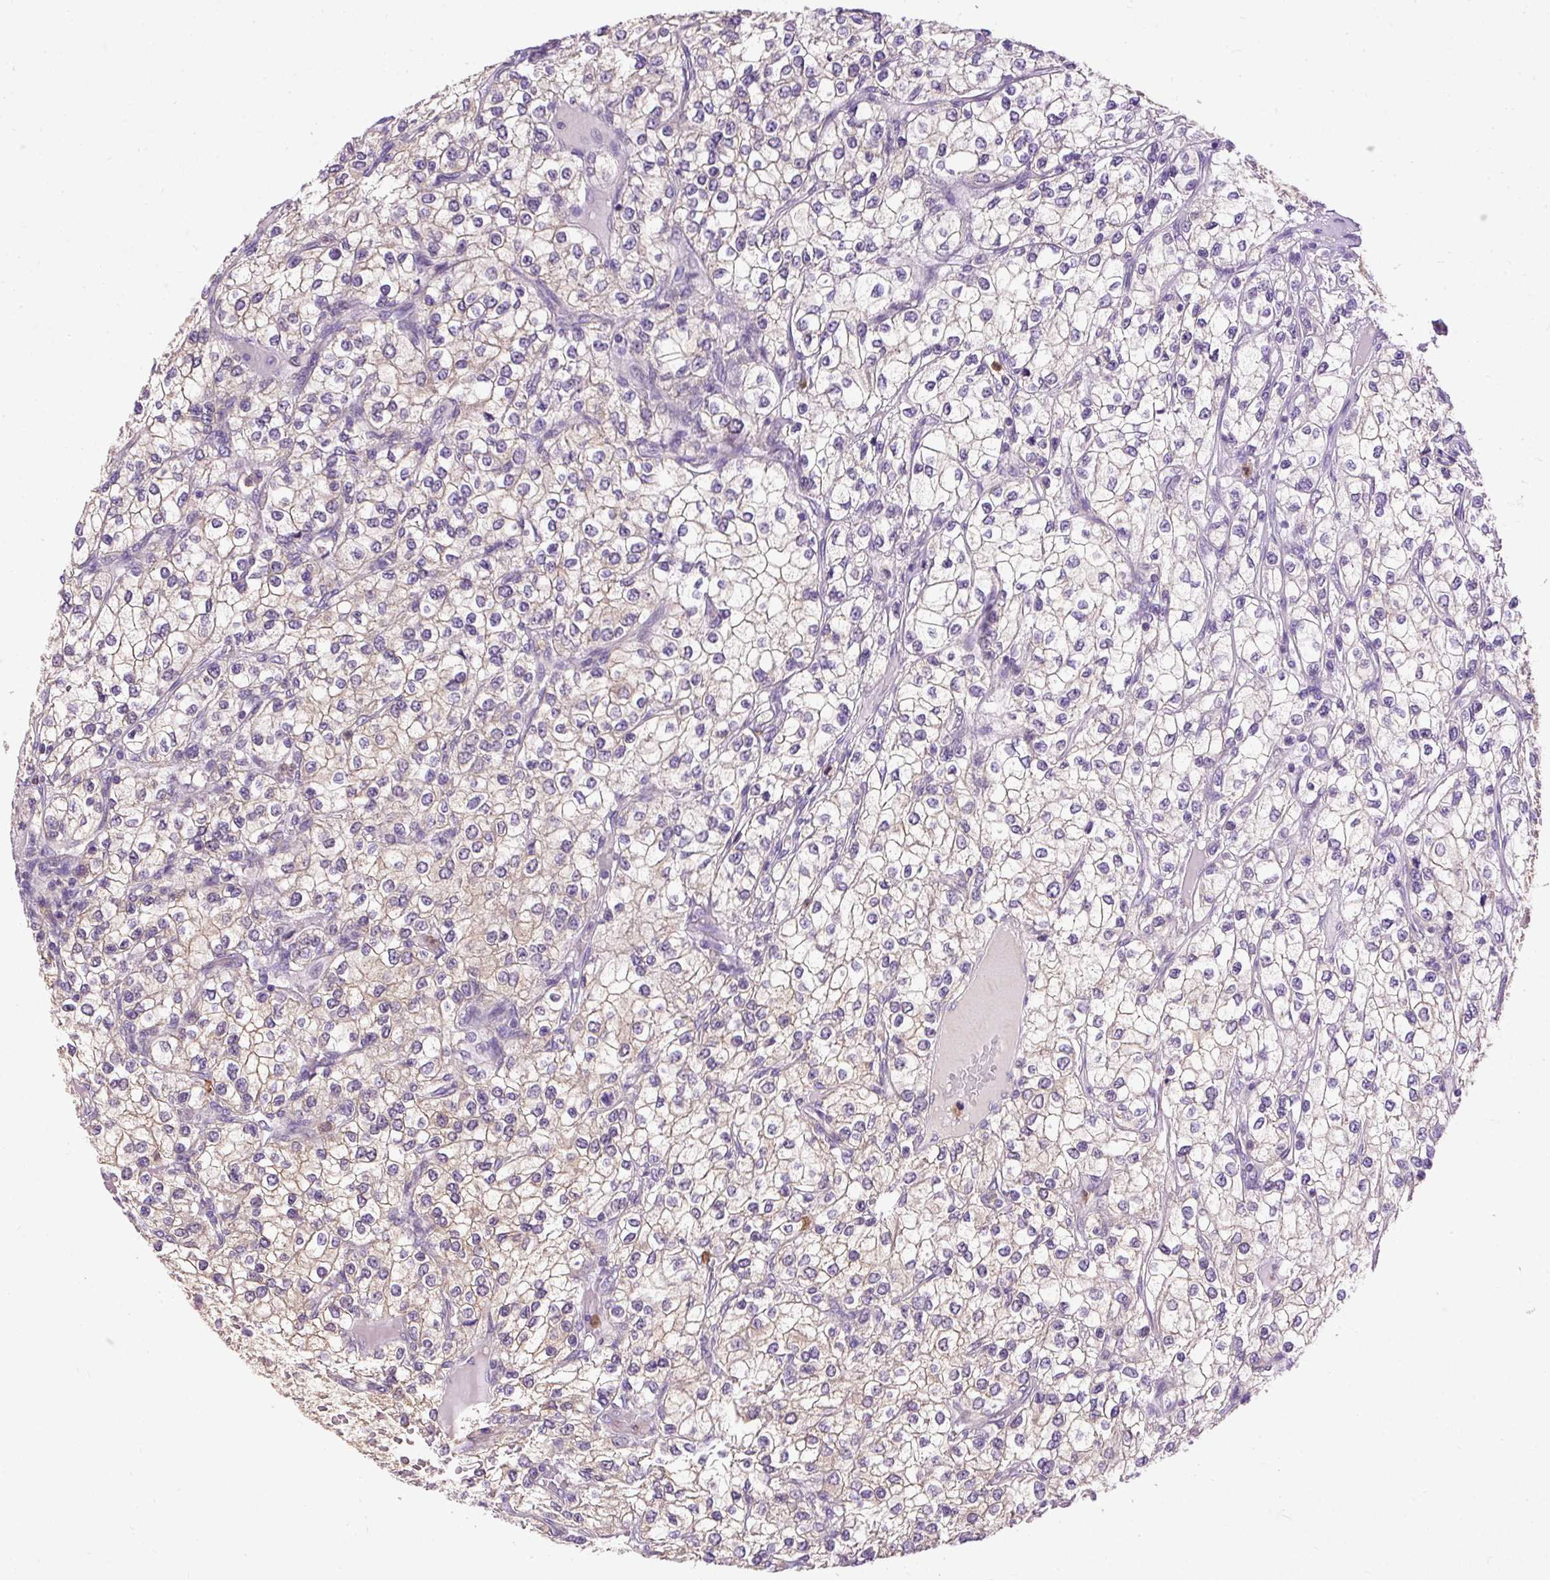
{"staining": {"intensity": "weak", "quantity": "25%-75%", "location": "cytoplasmic/membranous"}, "tissue": "renal cancer", "cell_type": "Tumor cells", "image_type": "cancer", "snomed": [{"axis": "morphology", "description": "Adenocarcinoma, NOS"}, {"axis": "topography", "description": "Kidney"}], "caption": "An immunohistochemistry (IHC) image of neoplastic tissue is shown. Protein staining in brown labels weak cytoplasmic/membranous positivity in adenocarcinoma (renal) within tumor cells. (DAB = brown stain, brightfield microscopy at high magnification).", "gene": "CTTNBP2", "patient": {"sex": "male", "age": 80}}